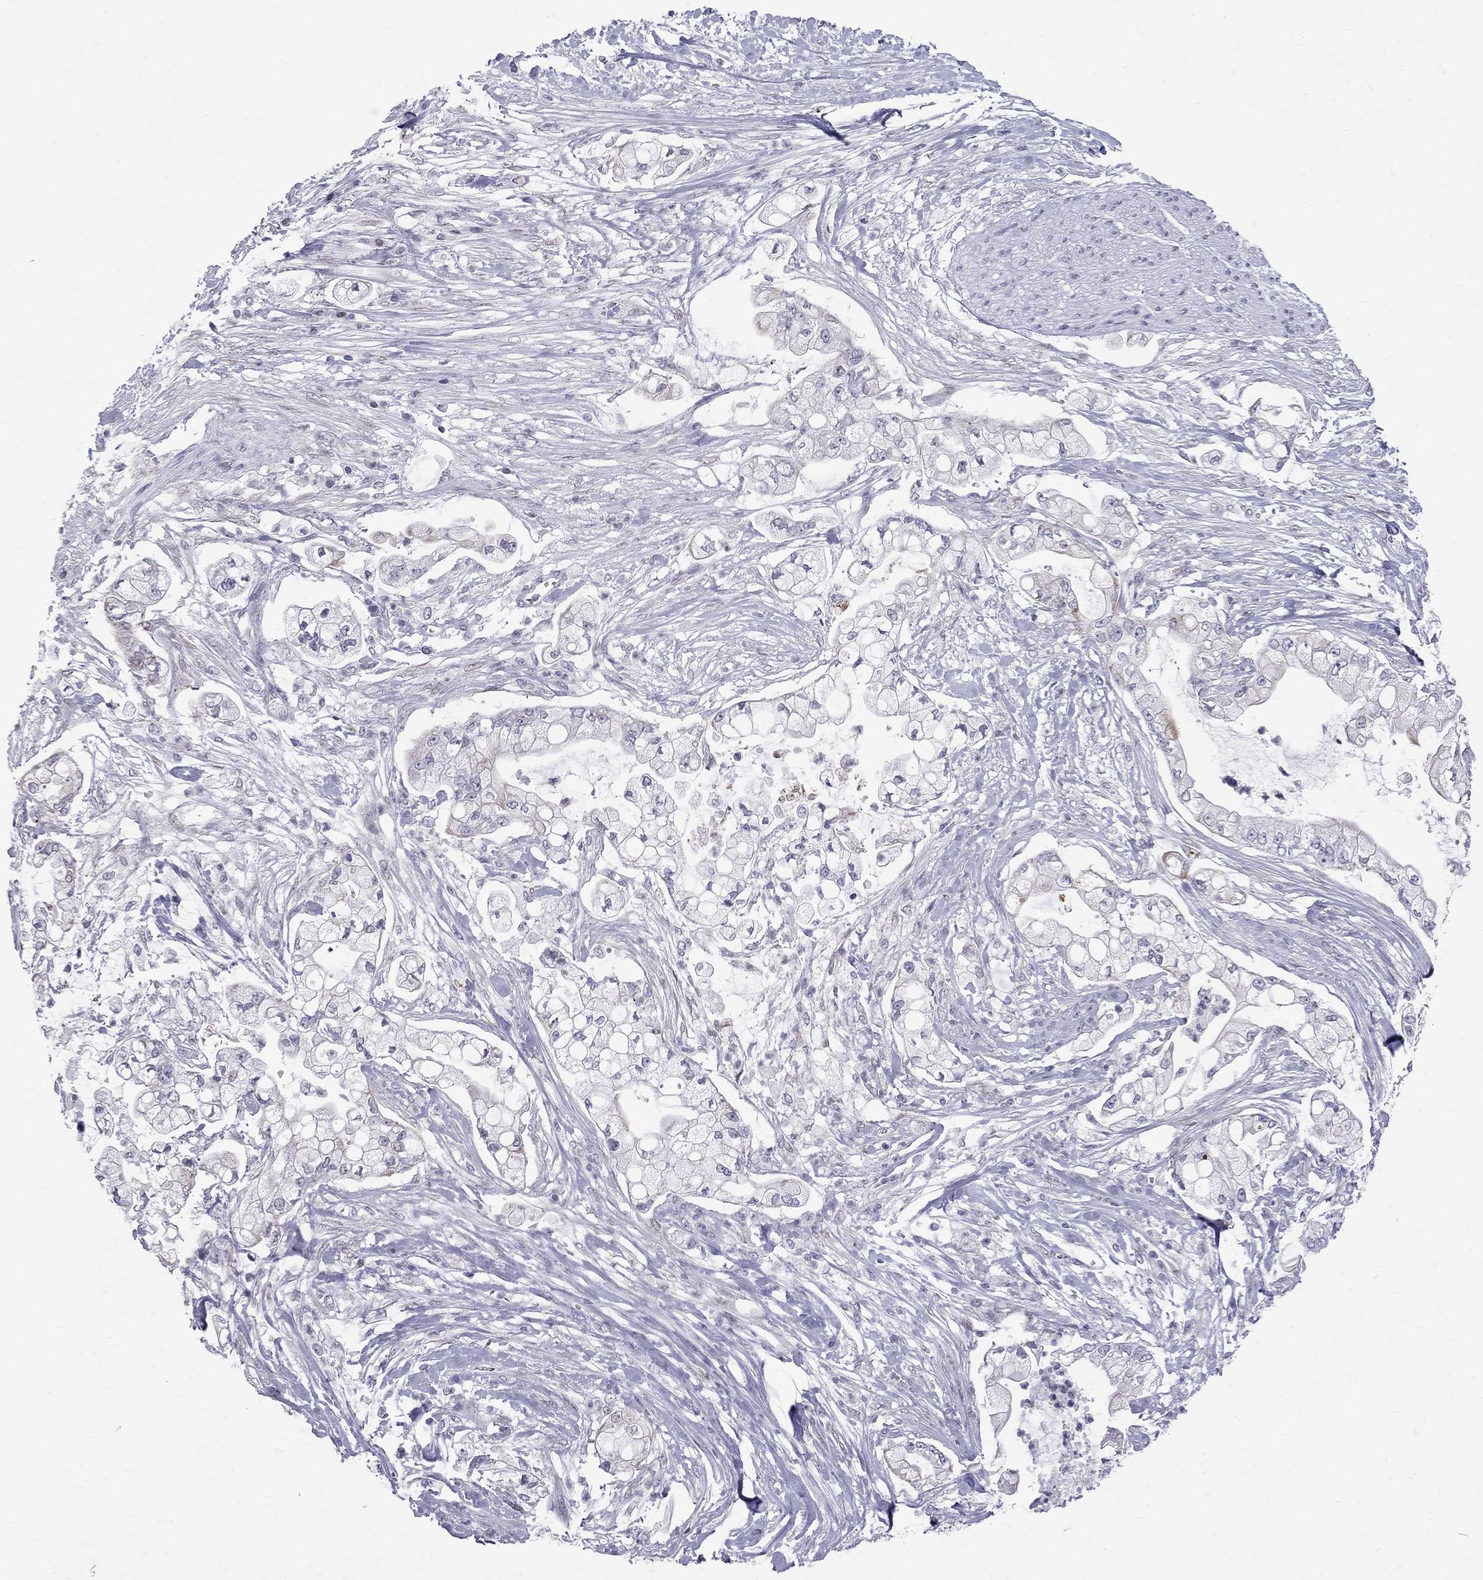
{"staining": {"intensity": "weak", "quantity": "<25%", "location": "cytoplasmic/membranous"}, "tissue": "pancreatic cancer", "cell_type": "Tumor cells", "image_type": "cancer", "snomed": [{"axis": "morphology", "description": "Adenocarcinoma, NOS"}, {"axis": "topography", "description": "Pancreas"}], "caption": "Tumor cells show no significant protein positivity in pancreatic adenocarcinoma. (Stains: DAB immunohistochemistry (IHC) with hematoxylin counter stain, Microscopy: brightfield microscopy at high magnification).", "gene": "MUC15", "patient": {"sex": "female", "age": 69}}